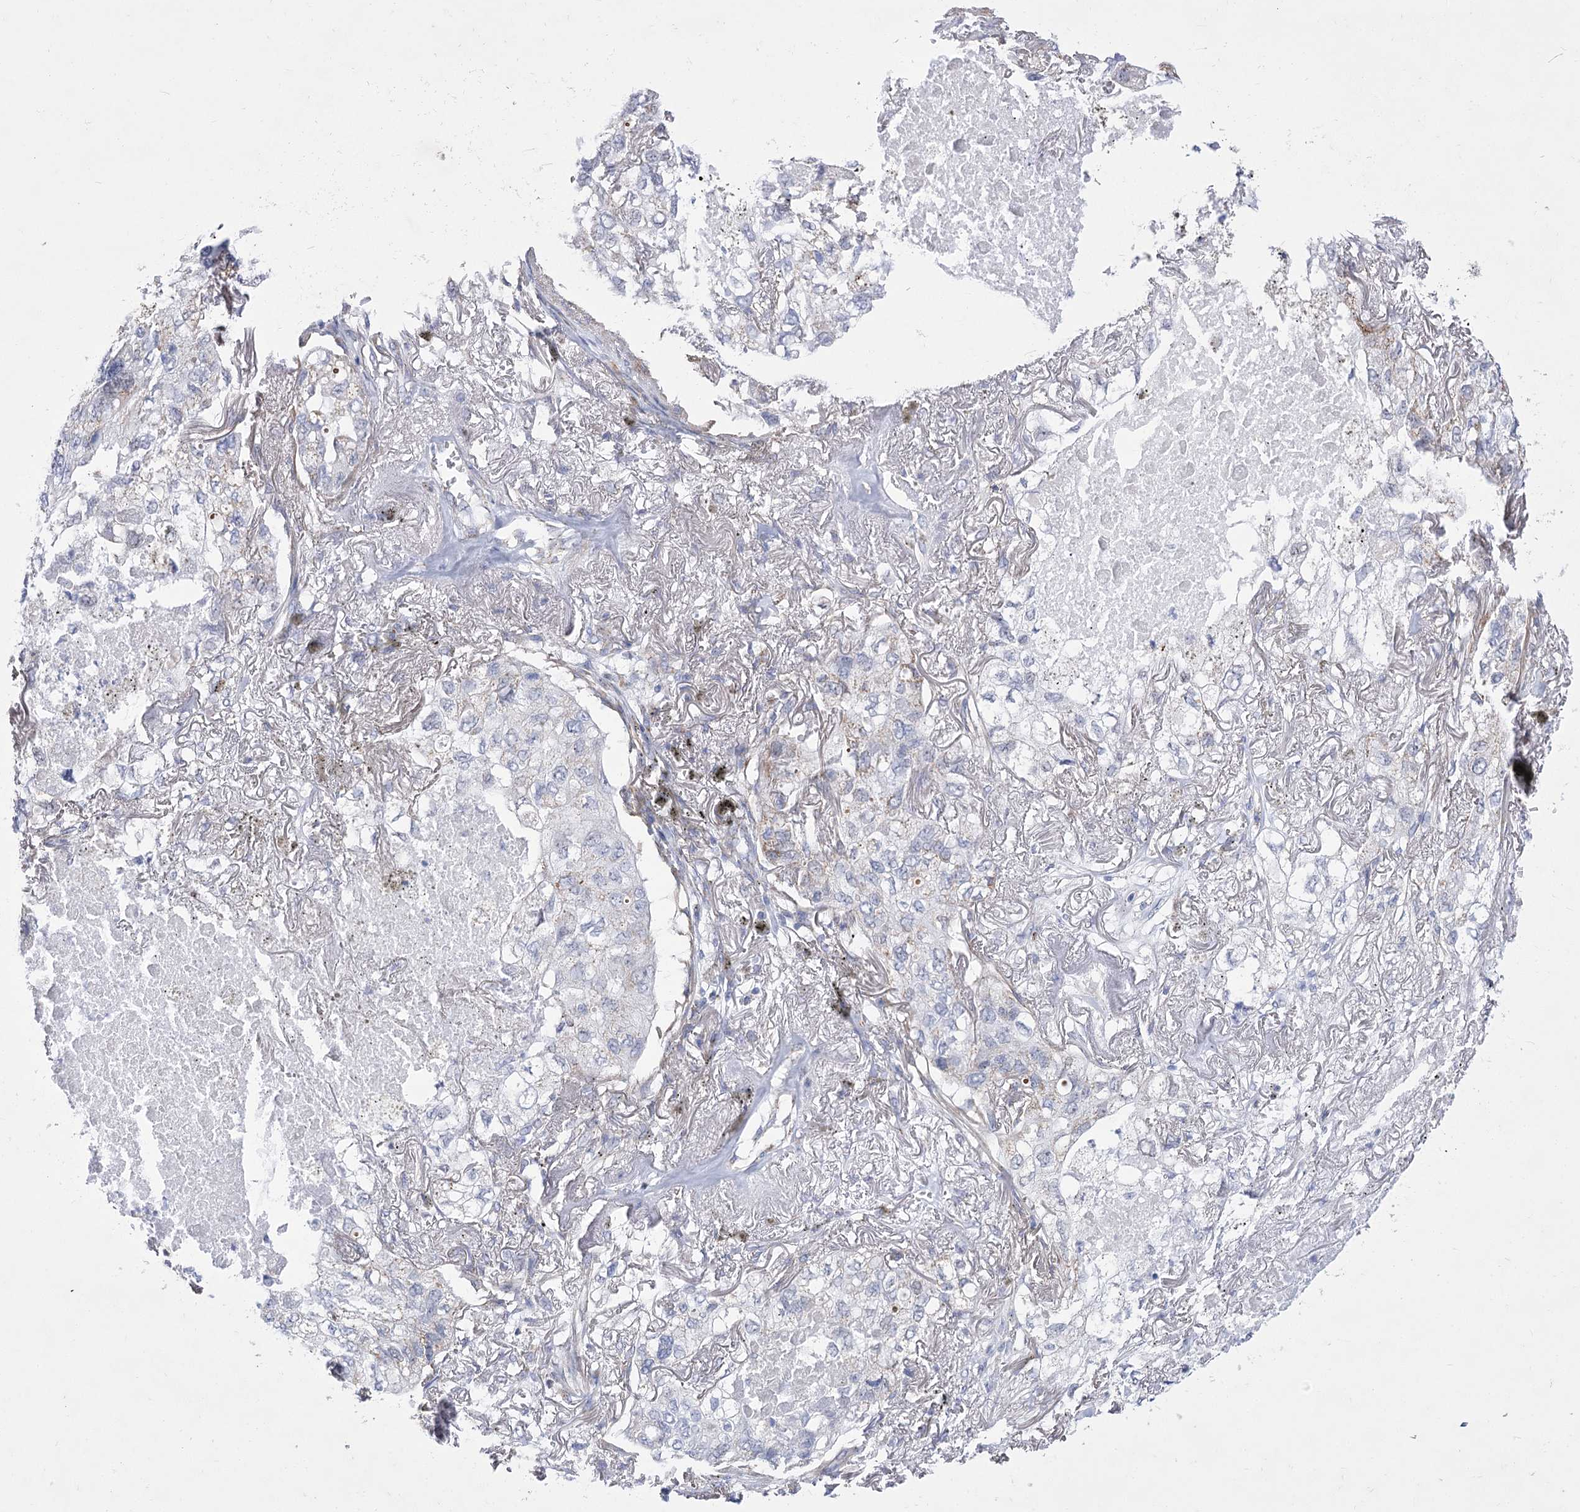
{"staining": {"intensity": "negative", "quantity": "none", "location": "none"}, "tissue": "lung cancer", "cell_type": "Tumor cells", "image_type": "cancer", "snomed": [{"axis": "morphology", "description": "Adenocarcinoma, NOS"}, {"axis": "topography", "description": "Lung"}], "caption": "Immunohistochemistry (IHC) photomicrograph of human lung cancer stained for a protein (brown), which shows no positivity in tumor cells.", "gene": "PDHB", "patient": {"sex": "male", "age": 65}}